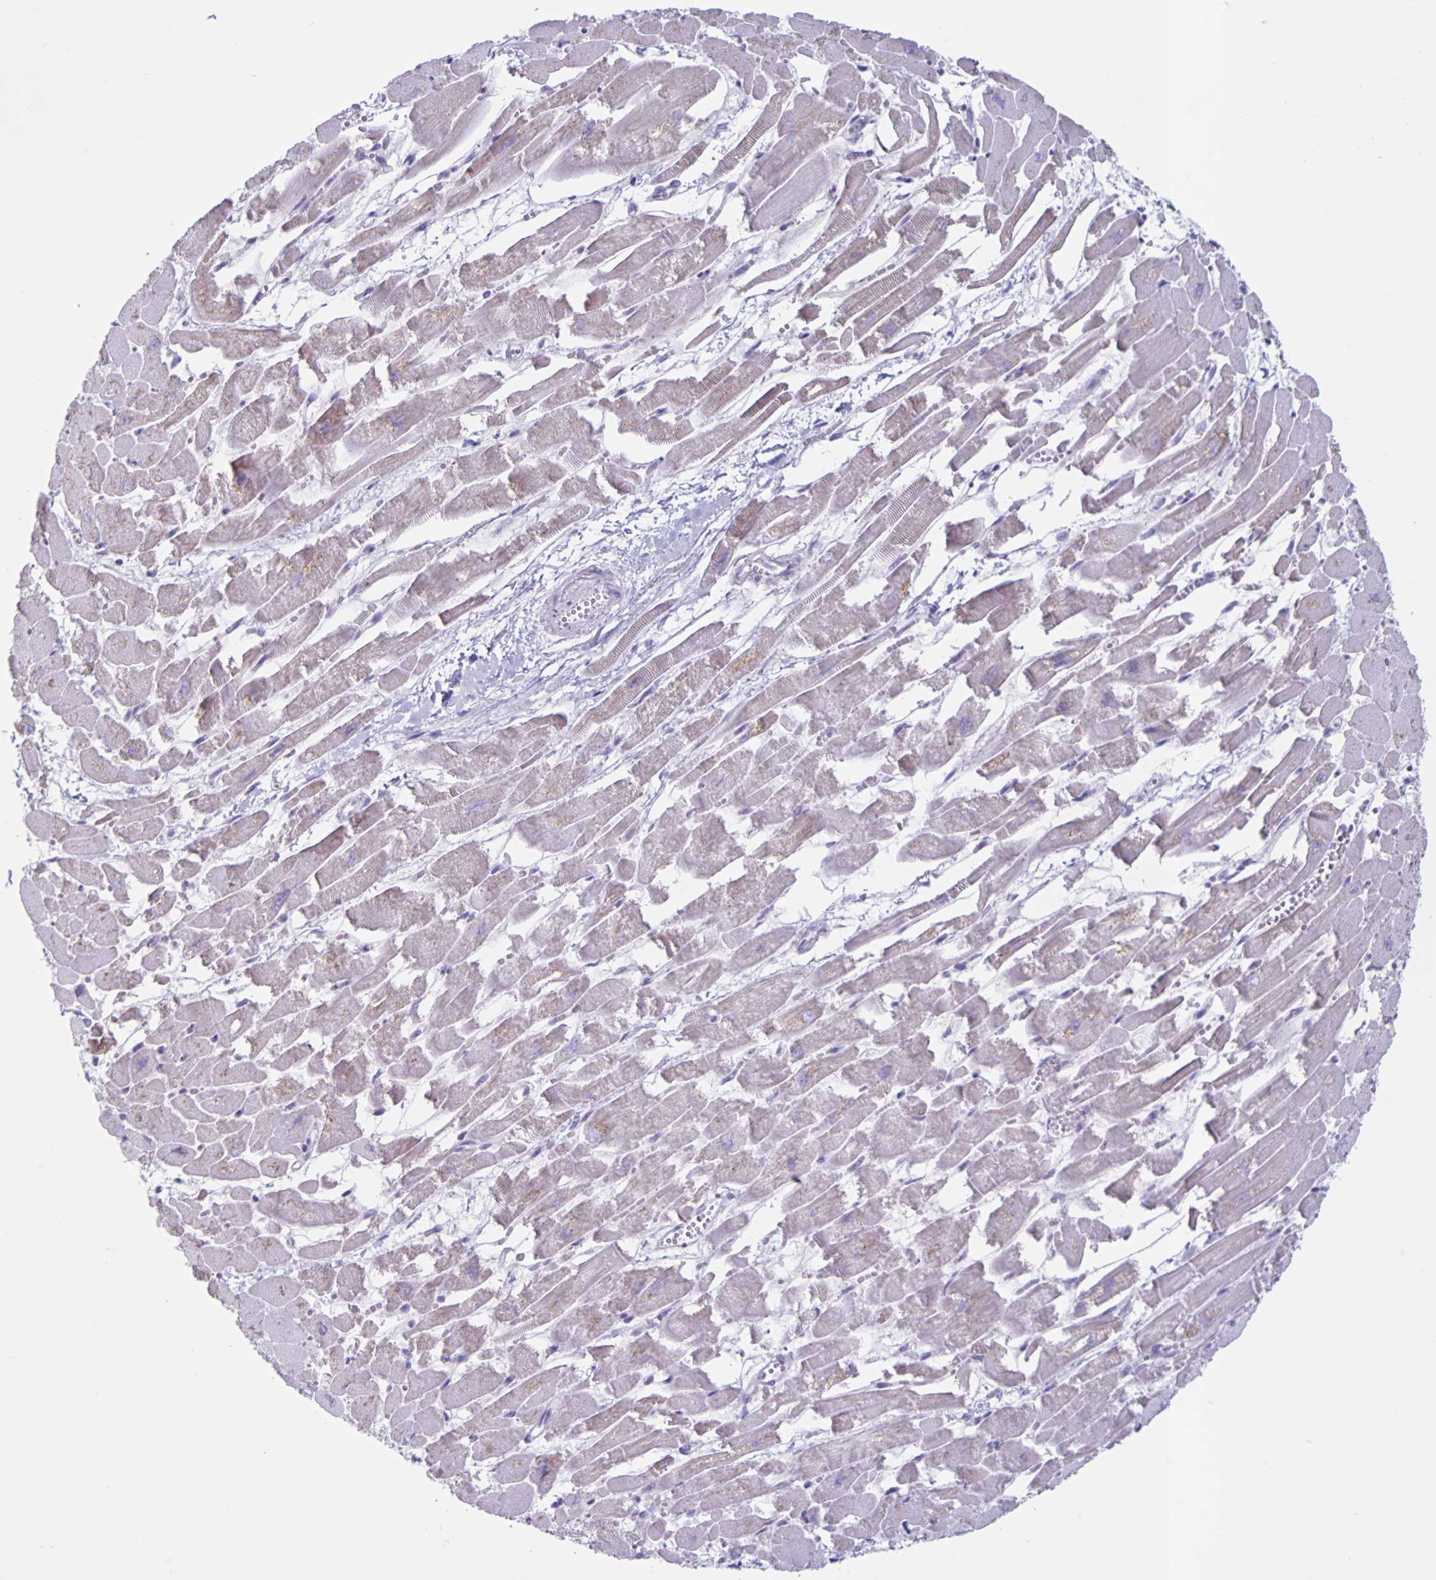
{"staining": {"intensity": "weak", "quantity": "25%-75%", "location": "cytoplasmic/membranous"}, "tissue": "heart muscle", "cell_type": "Cardiomyocytes", "image_type": "normal", "snomed": [{"axis": "morphology", "description": "Normal tissue, NOS"}, {"axis": "topography", "description": "Heart"}], "caption": "Approximately 25%-75% of cardiomyocytes in benign human heart muscle display weak cytoplasmic/membranous protein staining as visualized by brown immunohistochemical staining.", "gene": "CT45A10", "patient": {"sex": "female", "age": 52}}